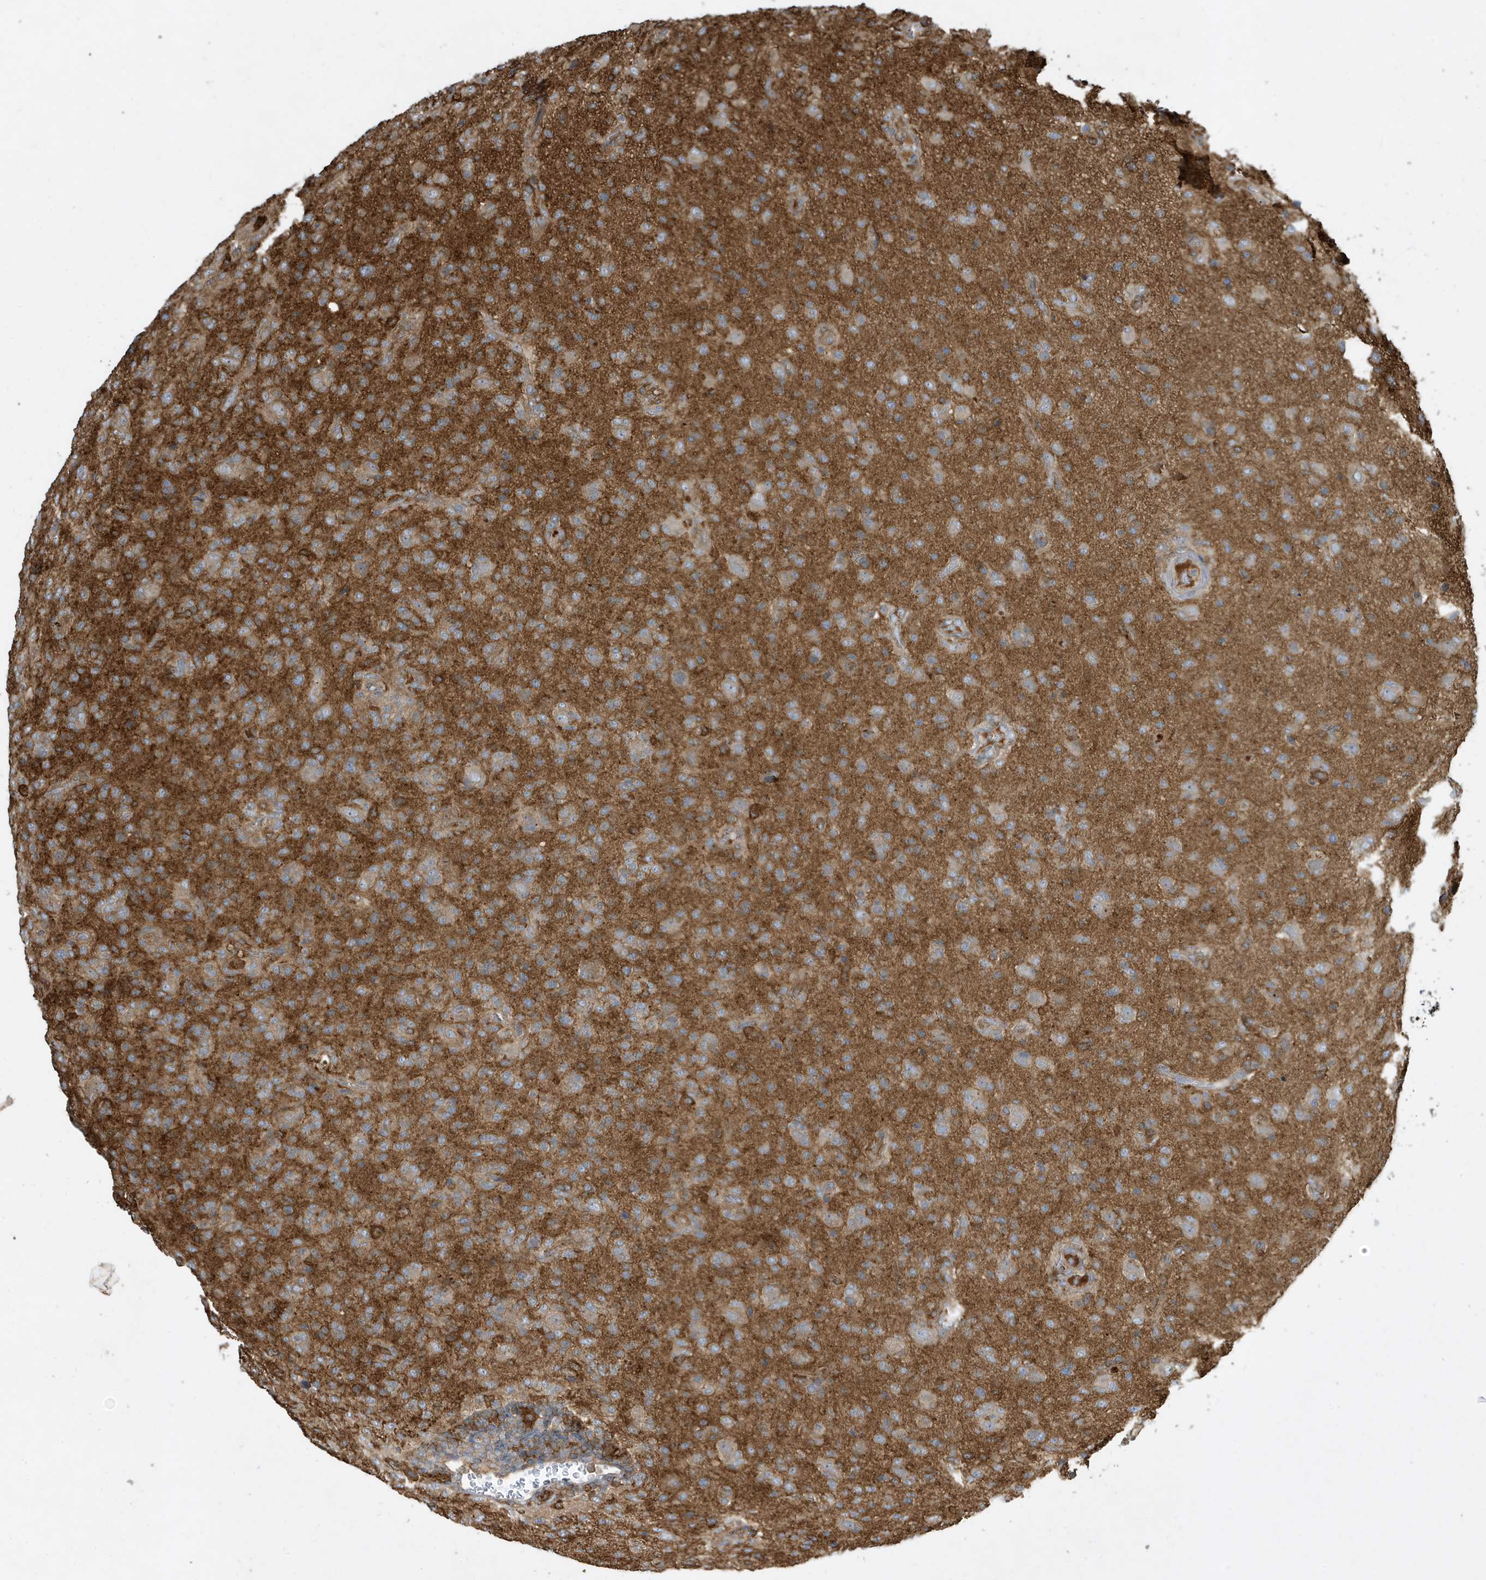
{"staining": {"intensity": "moderate", "quantity": "<25%", "location": "cytoplasmic/membranous"}, "tissue": "glioma", "cell_type": "Tumor cells", "image_type": "cancer", "snomed": [{"axis": "morphology", "description": "Glioma, malignant, High grade"}, {"axis": "topography", "description": "Brain"}], "caption": "Immunohistochemical staining of human glioma demonstrates low levels of moderate cytoplasmic/membranous positivity in approximately <25% of tumor cells.", "gene": "ABTB1", "patient": {"sex": "female", "age": 57}}